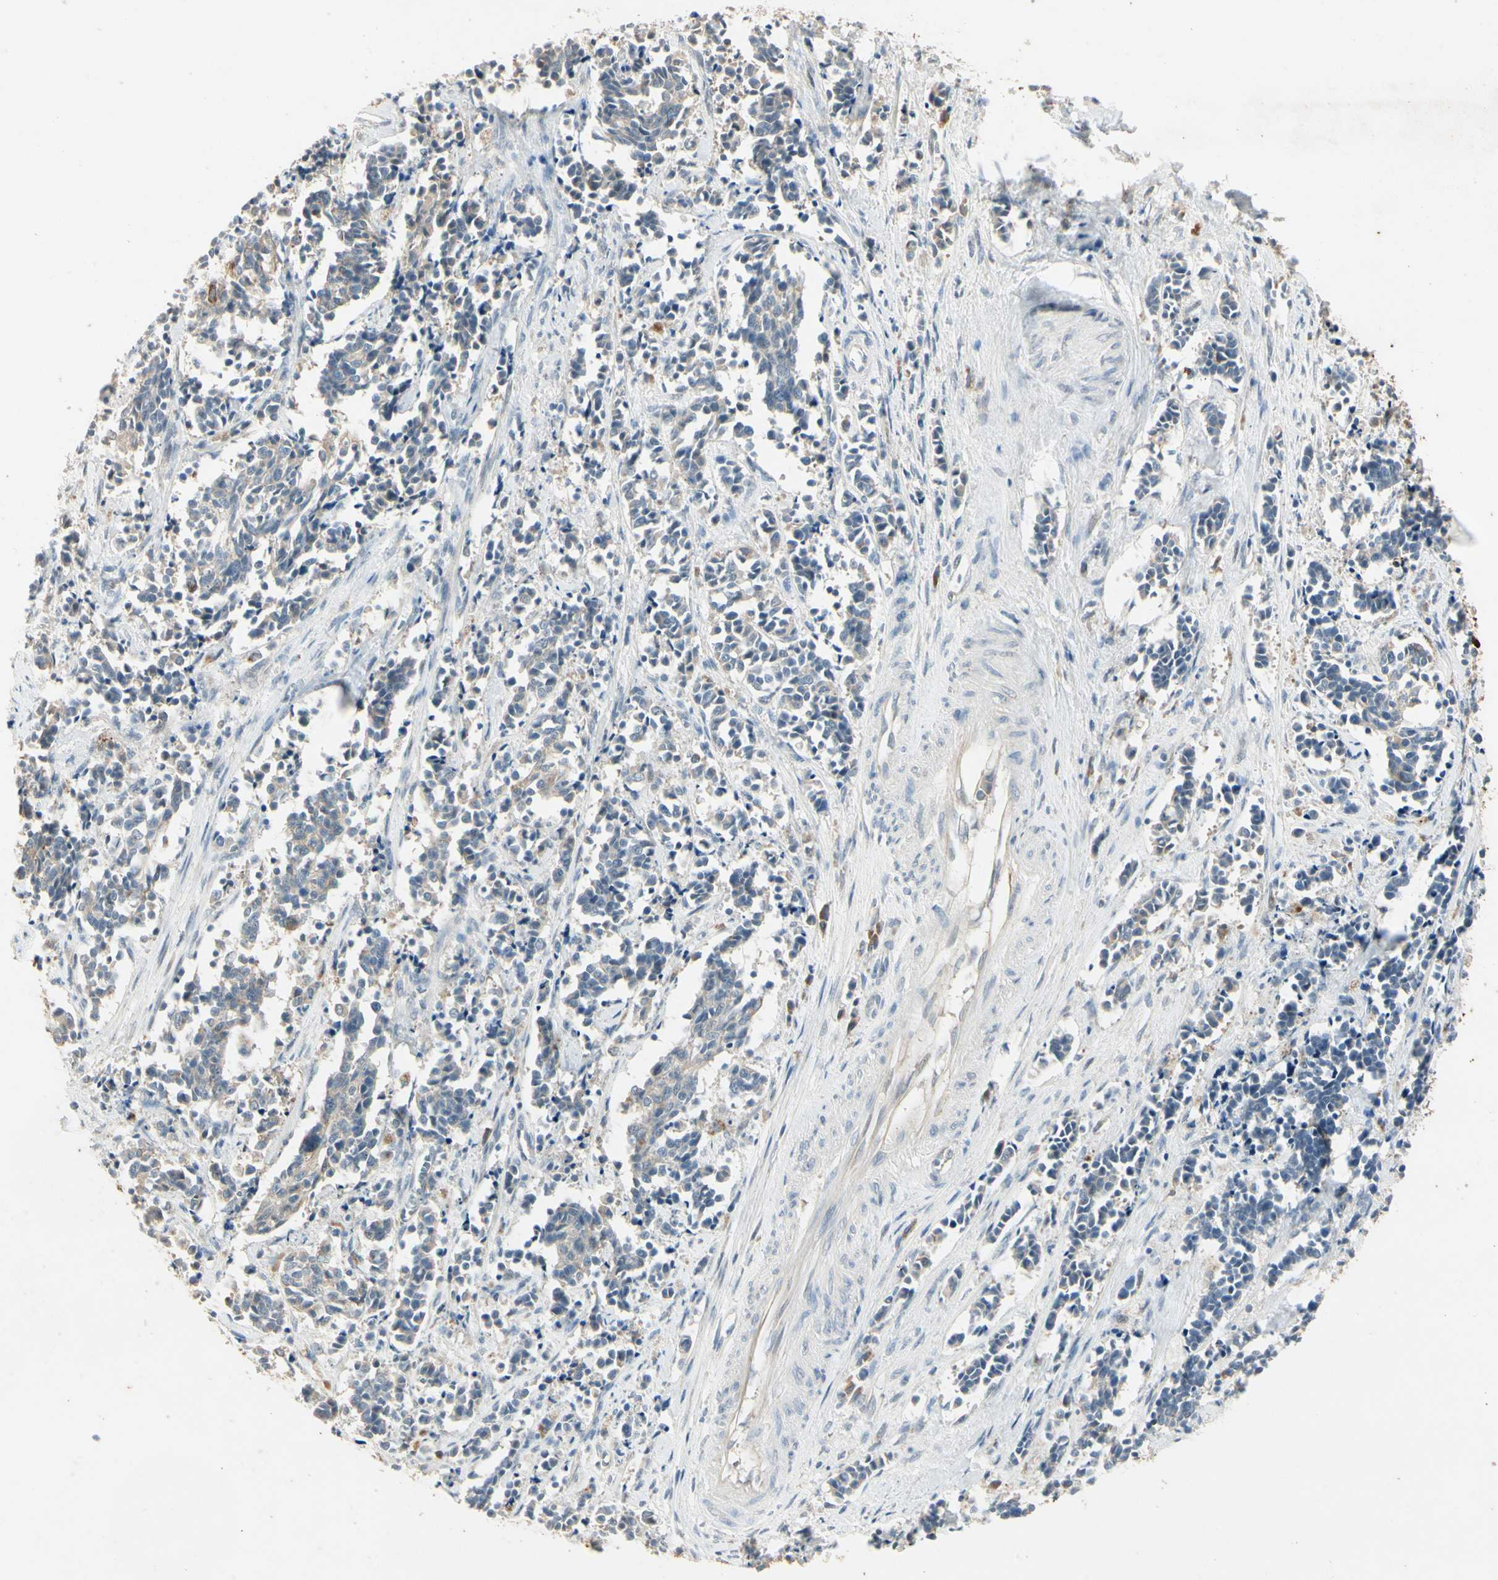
{"staining": {"intensity": "weak", "quantity": "25%-75%", "location": "cytoplasmic/membranous"}, "tissue": "cervical cancer", "cell_type": "Tumor cells", "image_type": "cancer", "snomed": [{"axis": "morphology", "description": "Squamous cell carcinoma, NOS"}, {"axis": "topography", "description": "Cervix"}], "caption": "Cervical cancer tissue demonstrates weak cytoplasmic/membranous expression in approximately 25%-75% of tumor cells", "gene": "SKIL", "patient": {"sex": "female", "age": 35}}